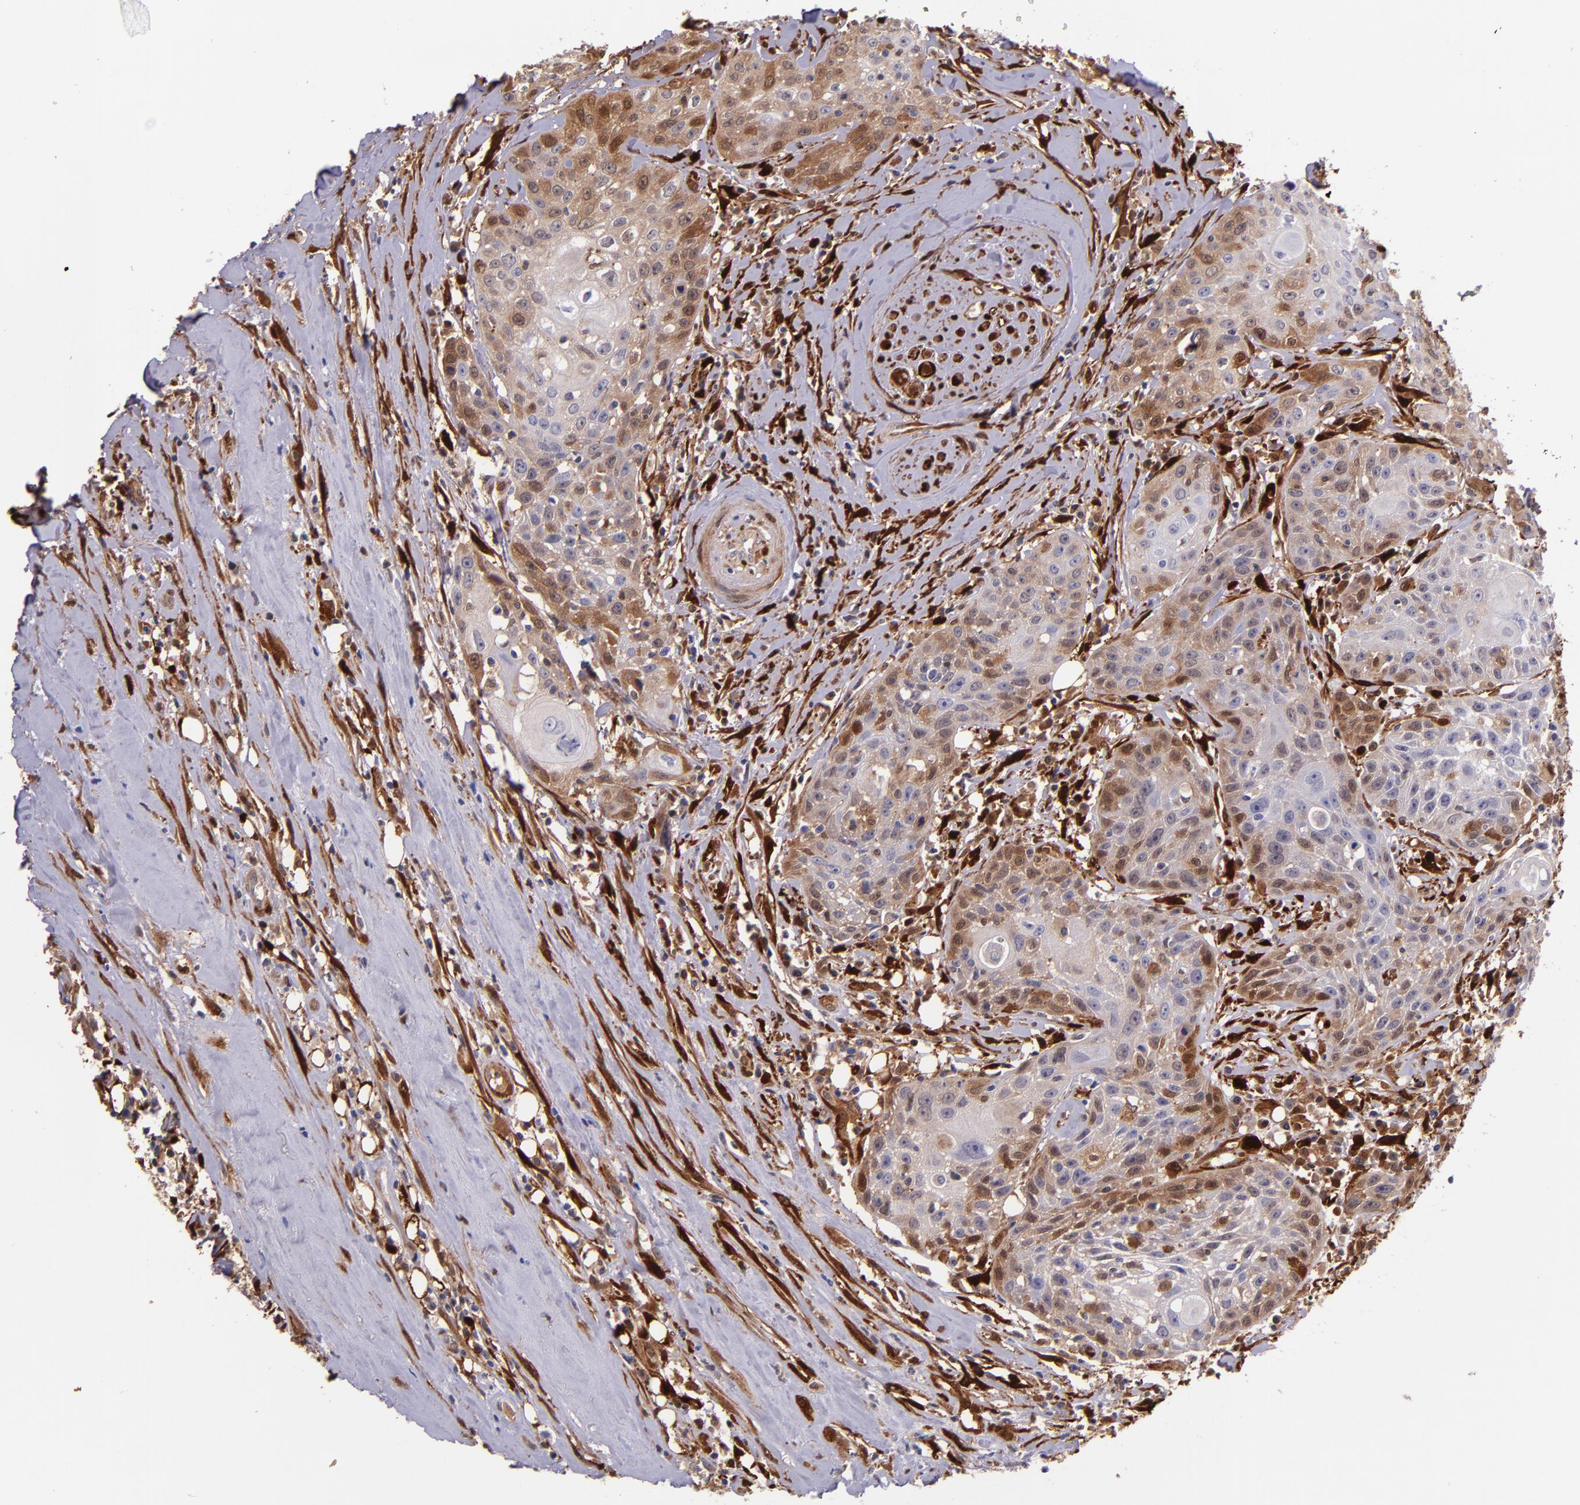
{"staining": {"intensity": "moderate", "quantity": "25%-75%", "location": "cytoplasmic/membranous"}, "tissue": "head and neck cancer", "cell_type": "Tumor cells", "image_type": "cancer", "snomed": [{"axis": "morphology", "description": "Squamous cell carcinoma, NOS"}, {"axis": "topography", "description": "Oral tissue"}, {"axis": "topography", "description": "Head-Neck"}], "caption": "Tumor cells reveal medium levels of moderate cytoplasmic/membranous expression in approximately 25%-75% of cells in human head and neck squamous cell carcinoma. The staining was performed using DAB (3,3'-diaminobenzidine), with brown indicating positive protein expression. Nuclei are stained blue with hematoxylin.", "gene": "LGALS1", "patient": {"sex": "female", "age": 82}}